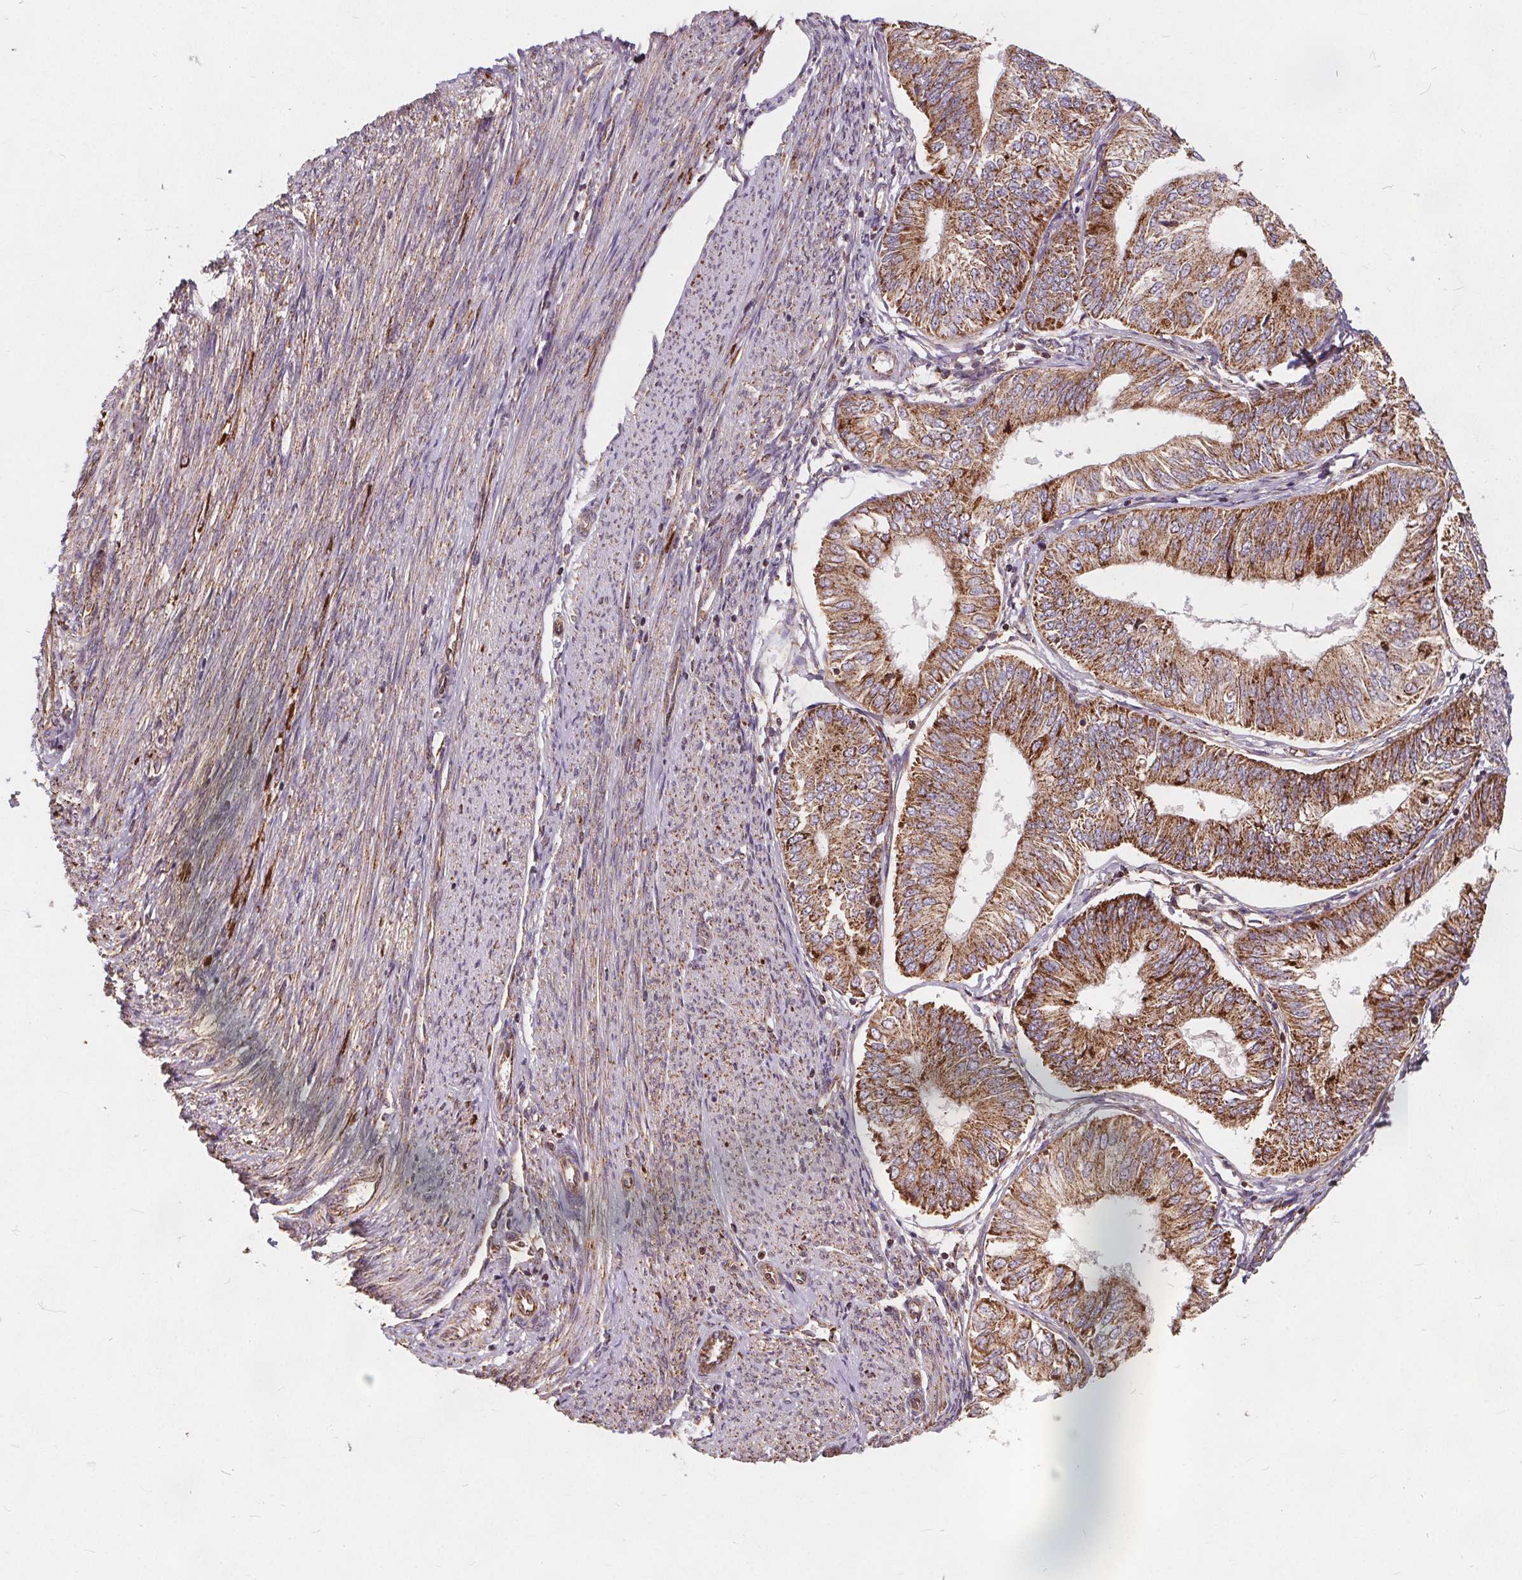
{"staining": {"intensity": "moderate", "quantity": ">75%", "location": "cytoplasmic/membranous"}, "tissue": "endometrial cancer", "cell_type": "Tumor cells", "image_type": "cancer", "snomed": [{"axis": "morphology", "description": "Adenocarcinoma, NOS"}, {"axis": "topography", "description": "Endometrium"}], "caption": "Protein expression analysis of endometrial cancer exhibits moderate cytoplasmic/membranous staining in about >75% of tumor cells. (brown staining indicates protein expression, while blue staining denotes nuclei).", "gene": "PLSCR3", "patient": {"sex": "female", "age": 58}}